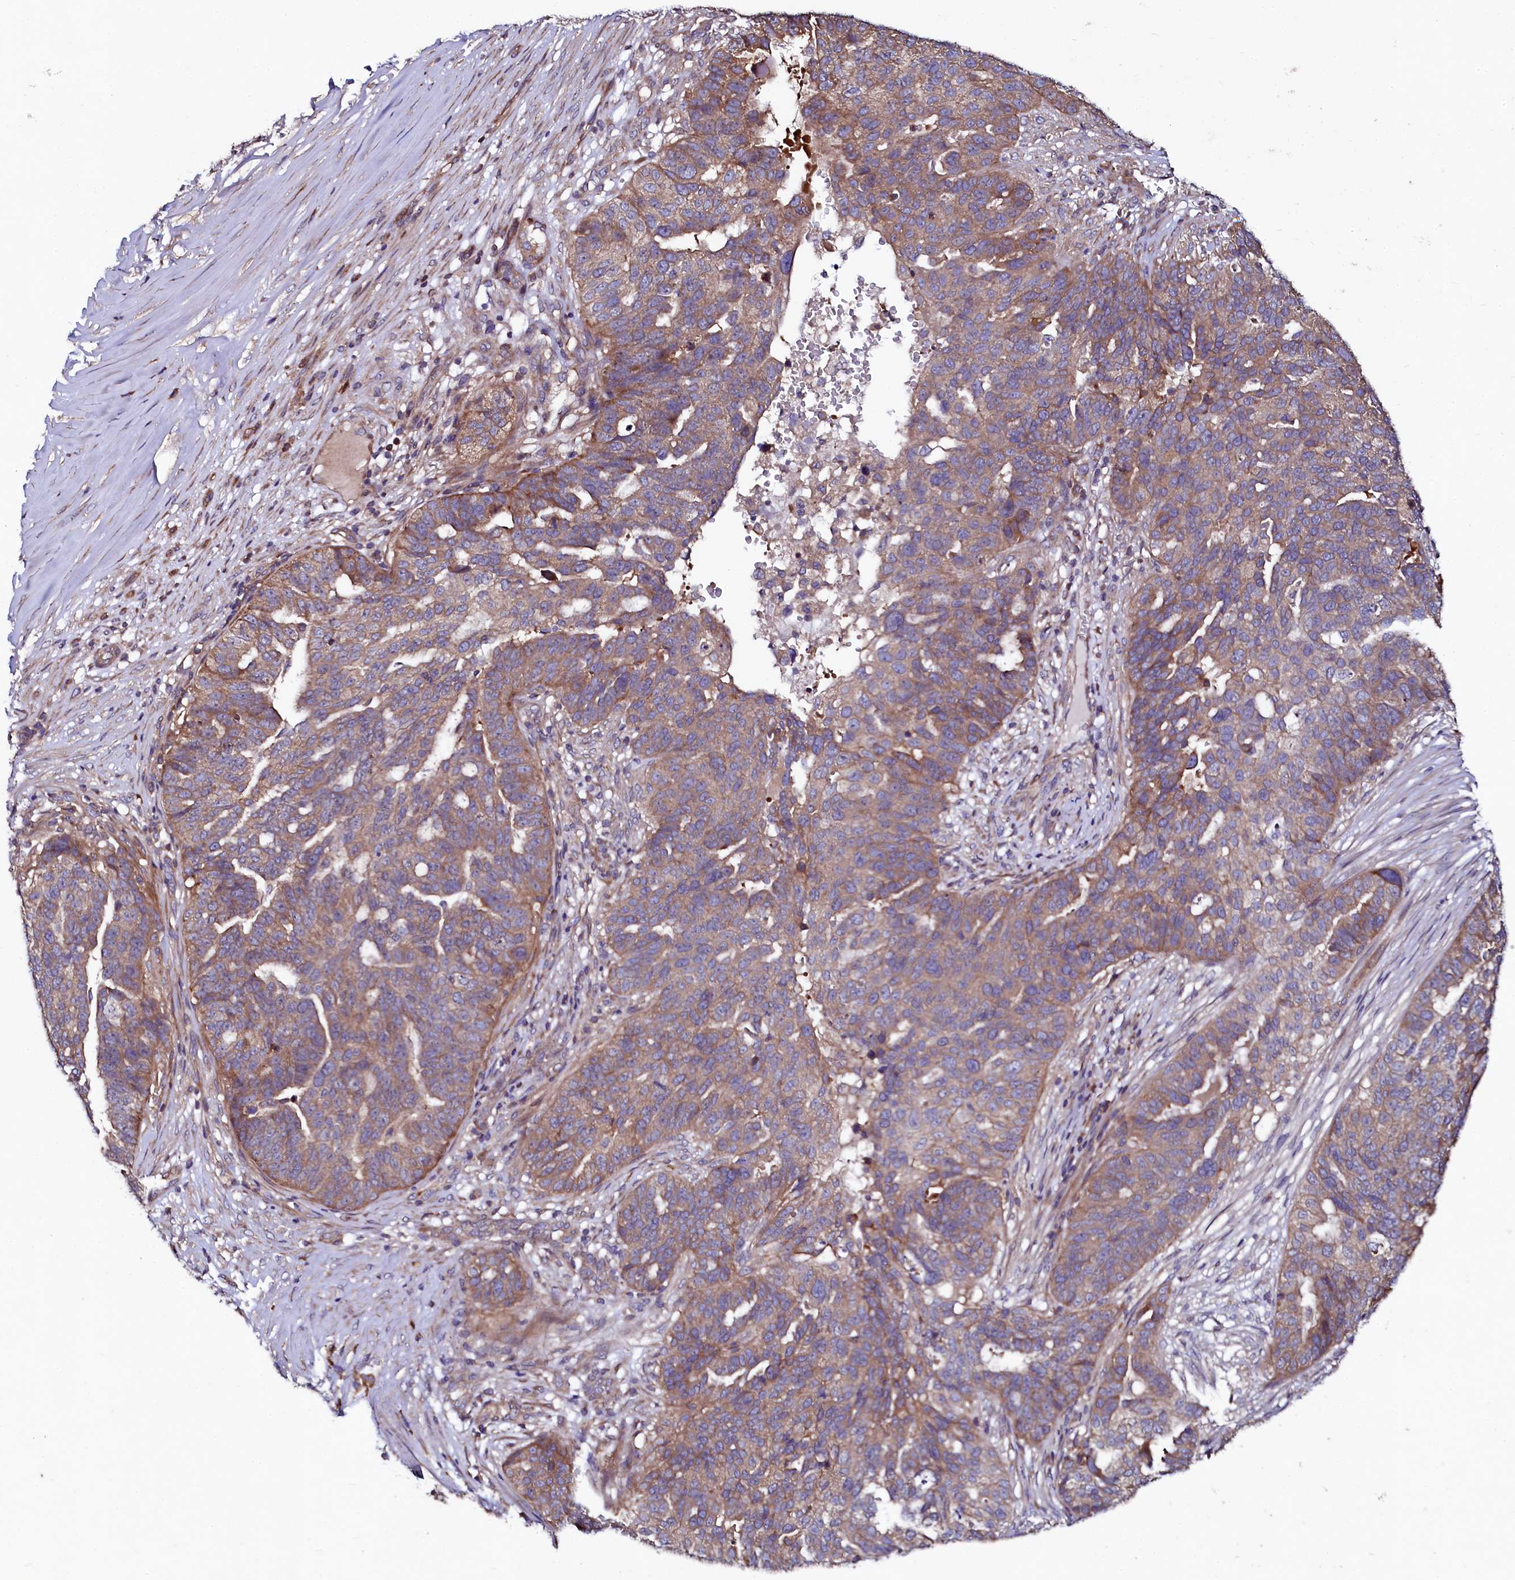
{"staining": {"intensity": "moderate", "quantity": ">75%", "location": "cytoplasmic/membranous"}, "tissue": "ovarian cancer", "cell_type": "Tumor cells", "image_type": "cancer", "snomed": [{"axis": "morphology", "description": "Cystadenocarcinoma, serous, NOS"}, {"axis": "topography", "description": "Ovary"}], "caption": "This image displays IHC staining of human ovarian cancer (serous cystadenocarcinoma), with medium moderate cytoplasmic/membranous positivity in approximately >75% of tumor cells.", "gene": "USPL1", "patient": {"sex": "female", "age": 59}}